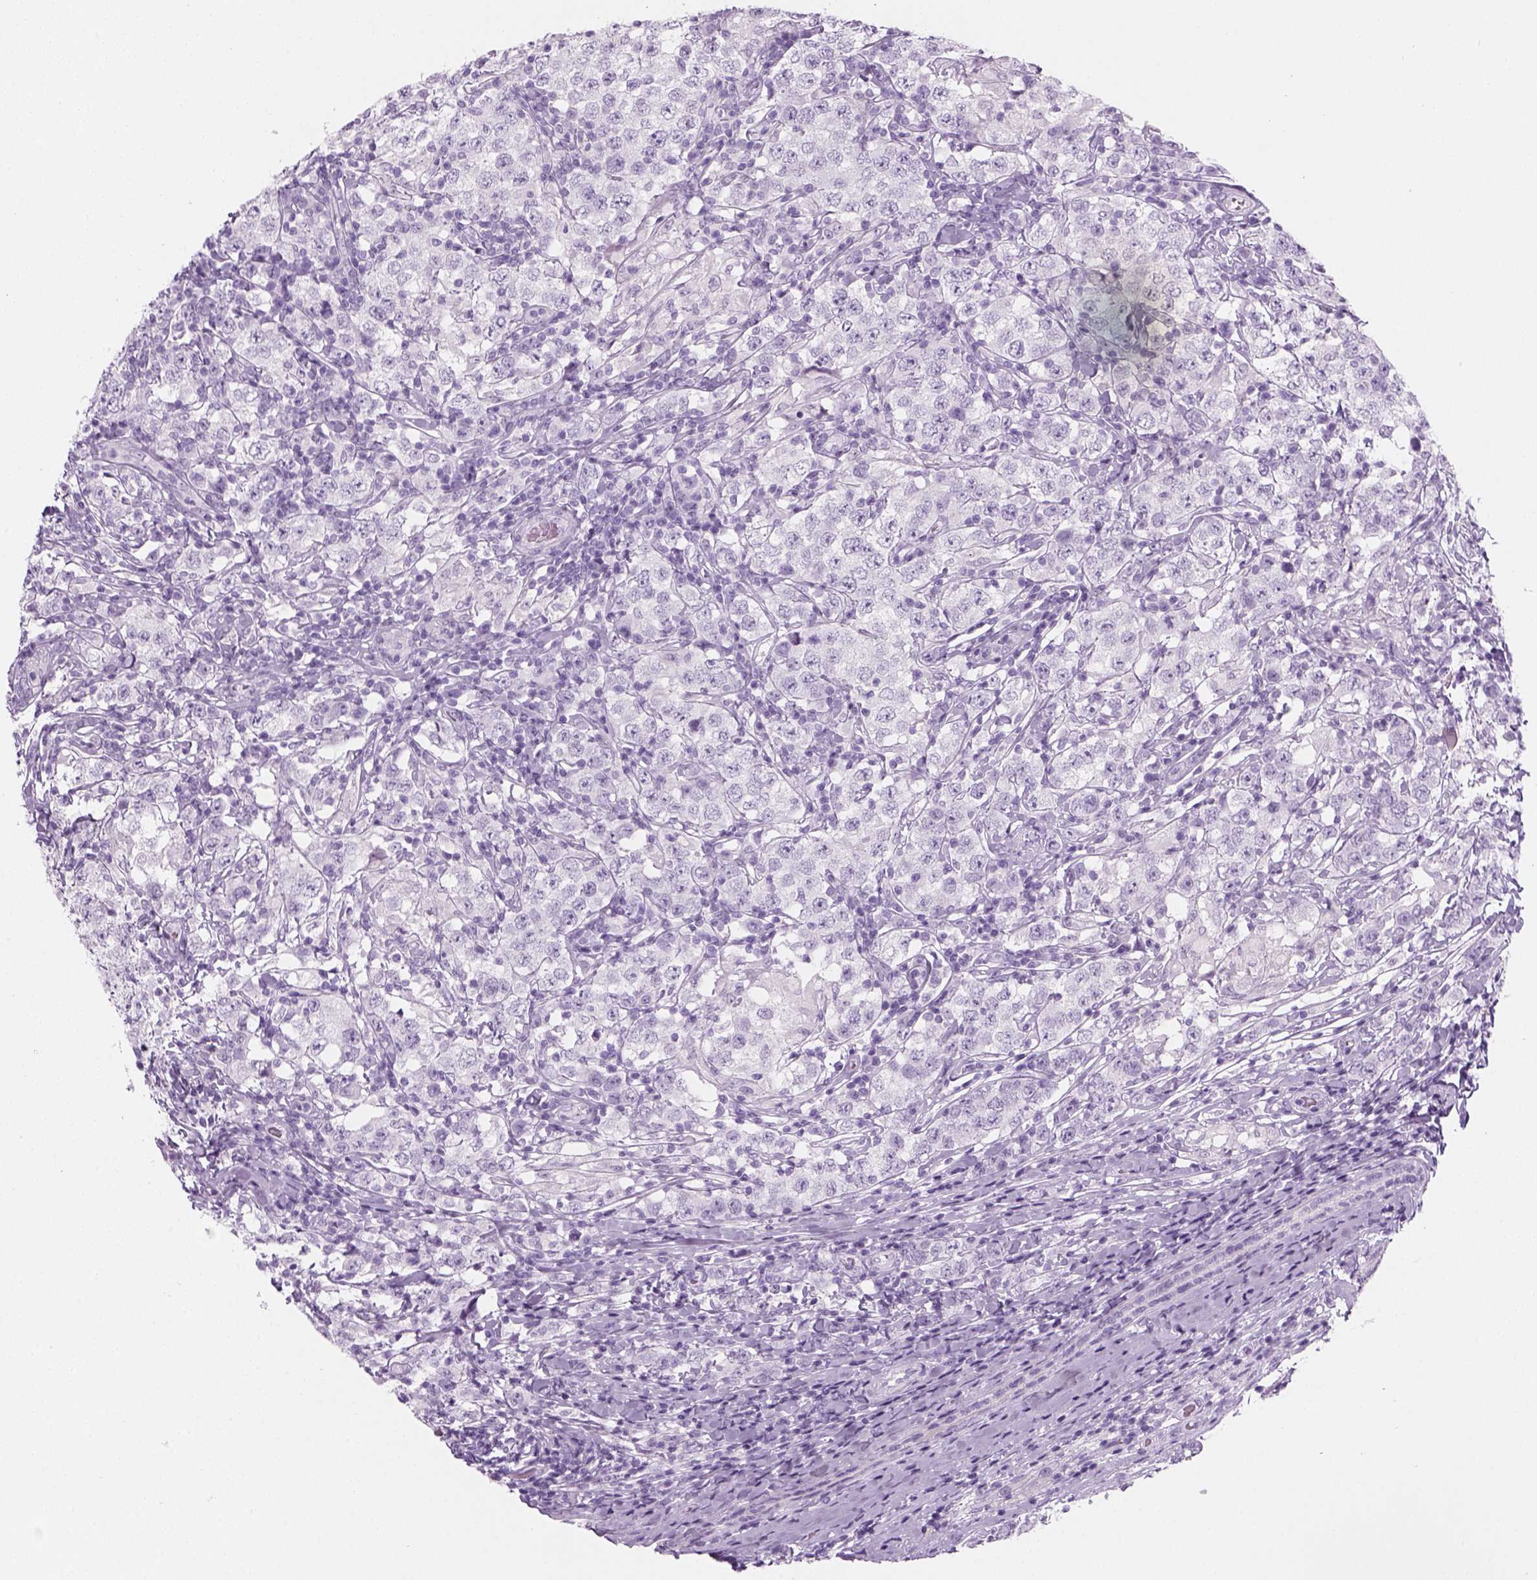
{"staining": {"intensity": "negative", "quantity": "none", "location": "none"}, "tissue": "testis cancer", "cell_type": "Tumor cells", "image_type": "cancer", "snomed": [{"axis": "morphology", "description": "Seminoma, NOS"}, {"axis": "morphology", "description": "Carcinoma, Embryonal, NOS"}, {"axis": "topography", "description": "Testis"}], "caption": "Immunohistochemical staining of testis cancer demonstrates no significant staining in tumor cells. Brightfield microscopy of immunohistochemistry (IHC) stained with DAB (brown) and hematoxylin (blue), captured at high magnification.", "gene": "KRTAP11-1", "patient": {"sex": "male", "age": 41}}